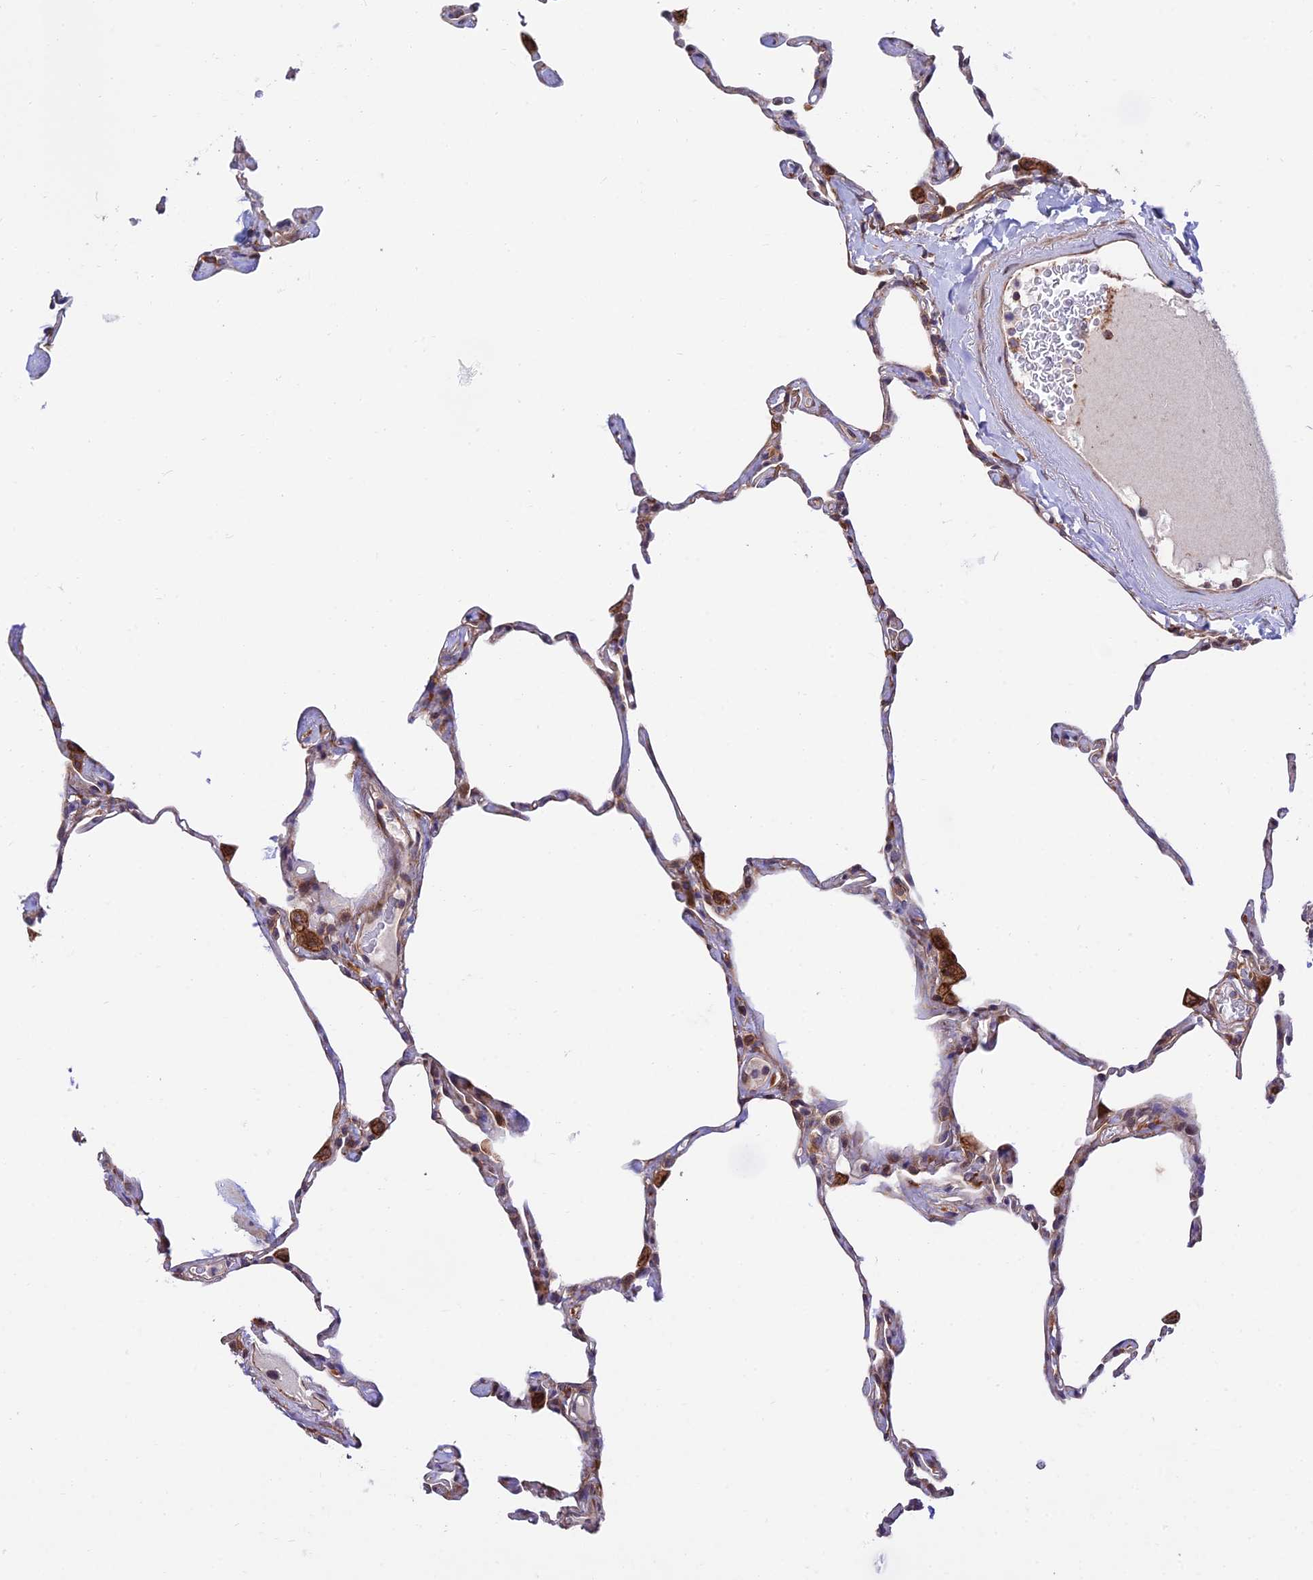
{"staining": {"intensity": "moderate", "quantity": "25%-75%", "location": "cytoplasmic/membranous"}, "tissue": "lung", "cell_type": "Alveolar cells", "image_type": "normal", "snomed": [{"axis": "morphology", "description": "Normal tissue, NOS"}, {"axis": "topography", "description": "Lung"}], "caption": "Immunohistochemical staining of unremarkable lung exhibits moderate cytoplasmic/membranous protein positivity in about 25%-75% of alveolar cells.", "gene": "EXOC3L4", "patient": {"sex": "male", "age": 65}}